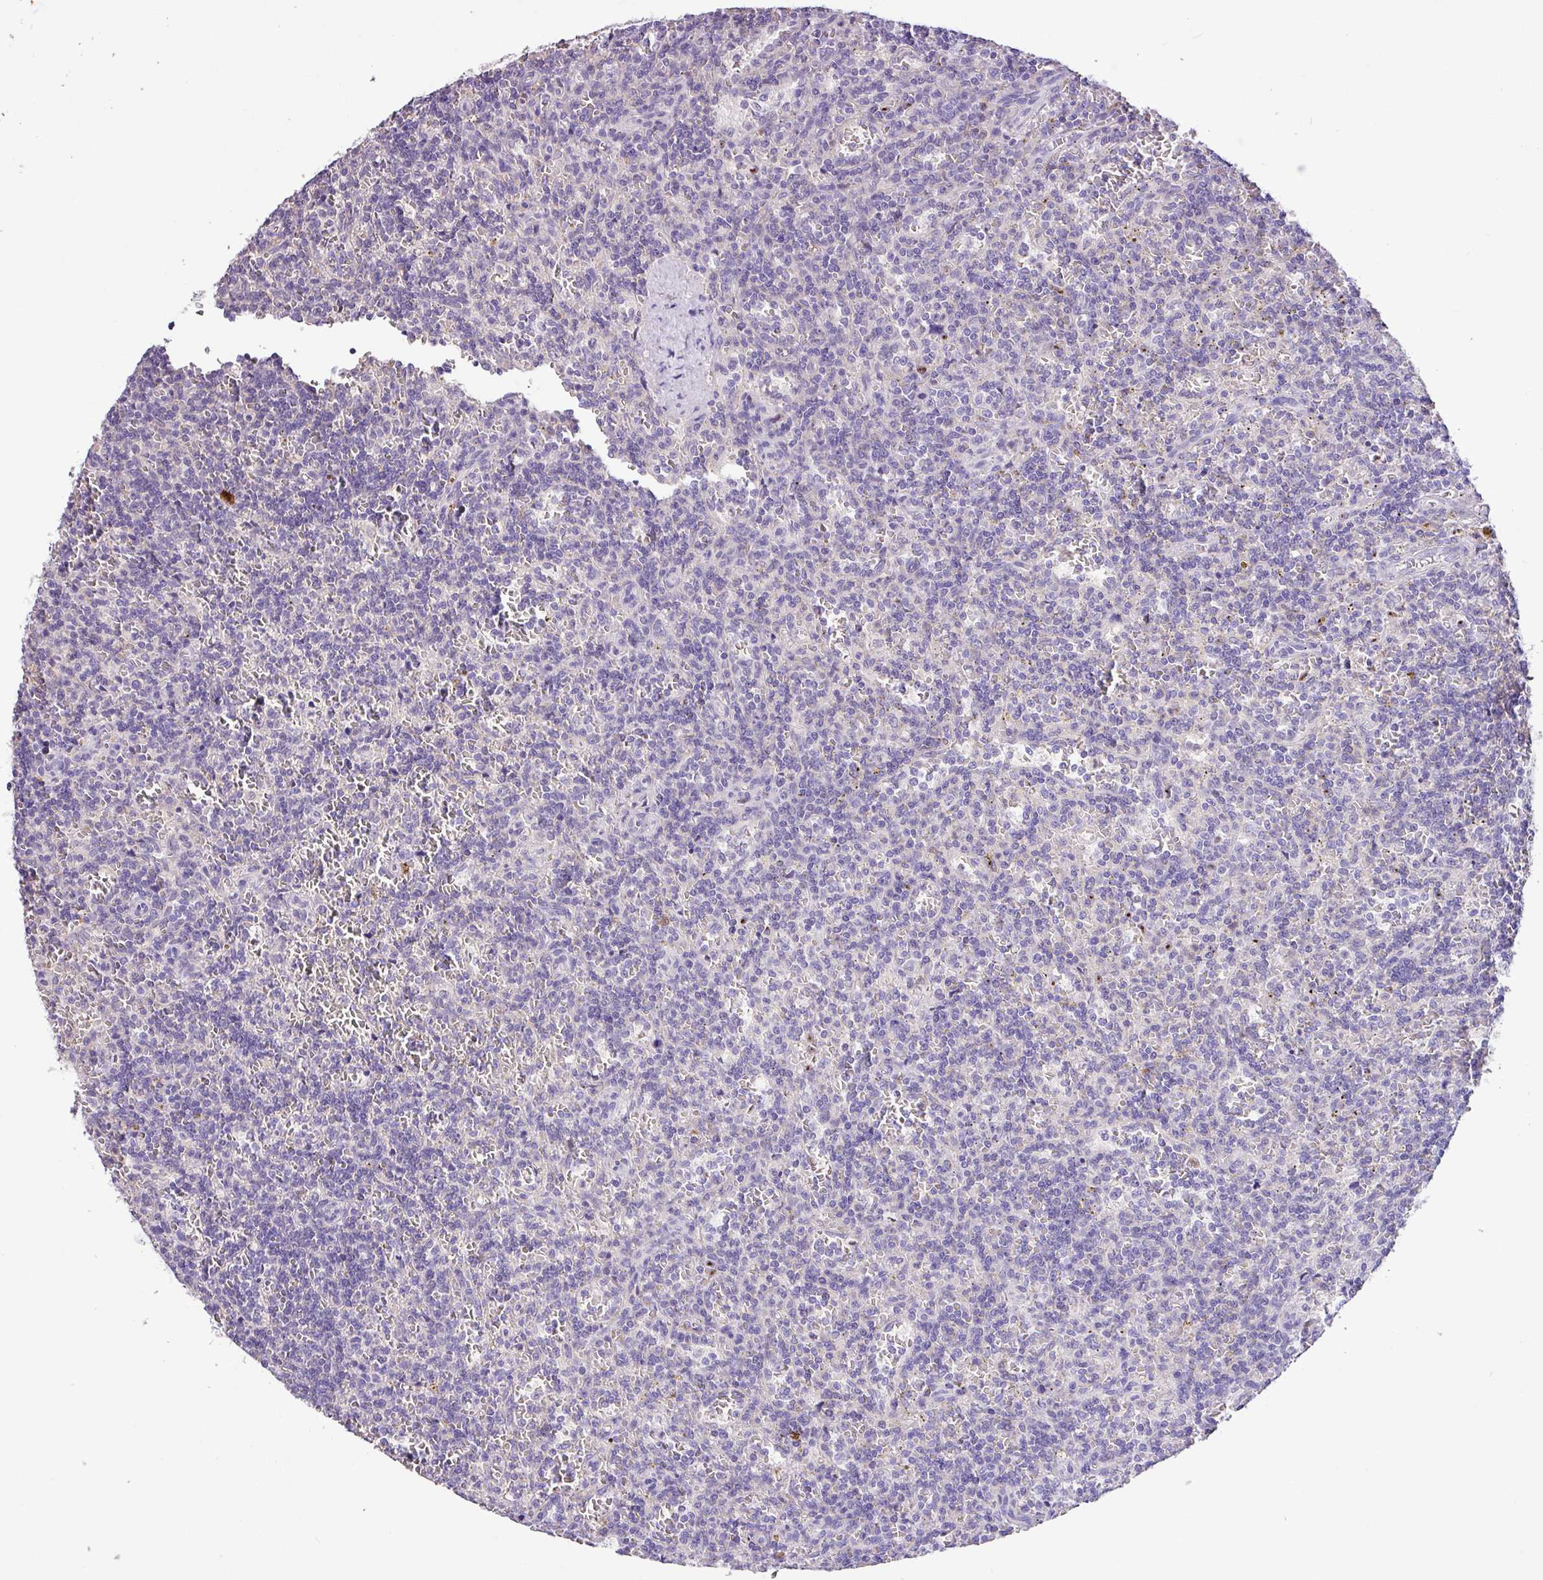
{"staining": {"intensity": "negative", "quantity": "none", "location": "none"}, "tissue": "lymphoma", "cell_type": "Tumor cells", "image_type": "cancer", "snomed": [{"axis": "morphology", "description": "Malignant lymphoma, non-Hodgkin's type, Low grade"}, {"axis": "topography", "description": "Spleen"}], "caption": "Malignant lymphoma, non-Hodgkin's type (low-grade) was stained to show a protein in brown. There is no significant expression in tumor cells.", "gene": "ZG16", "patient": {"sex": "male", "age": 73}}